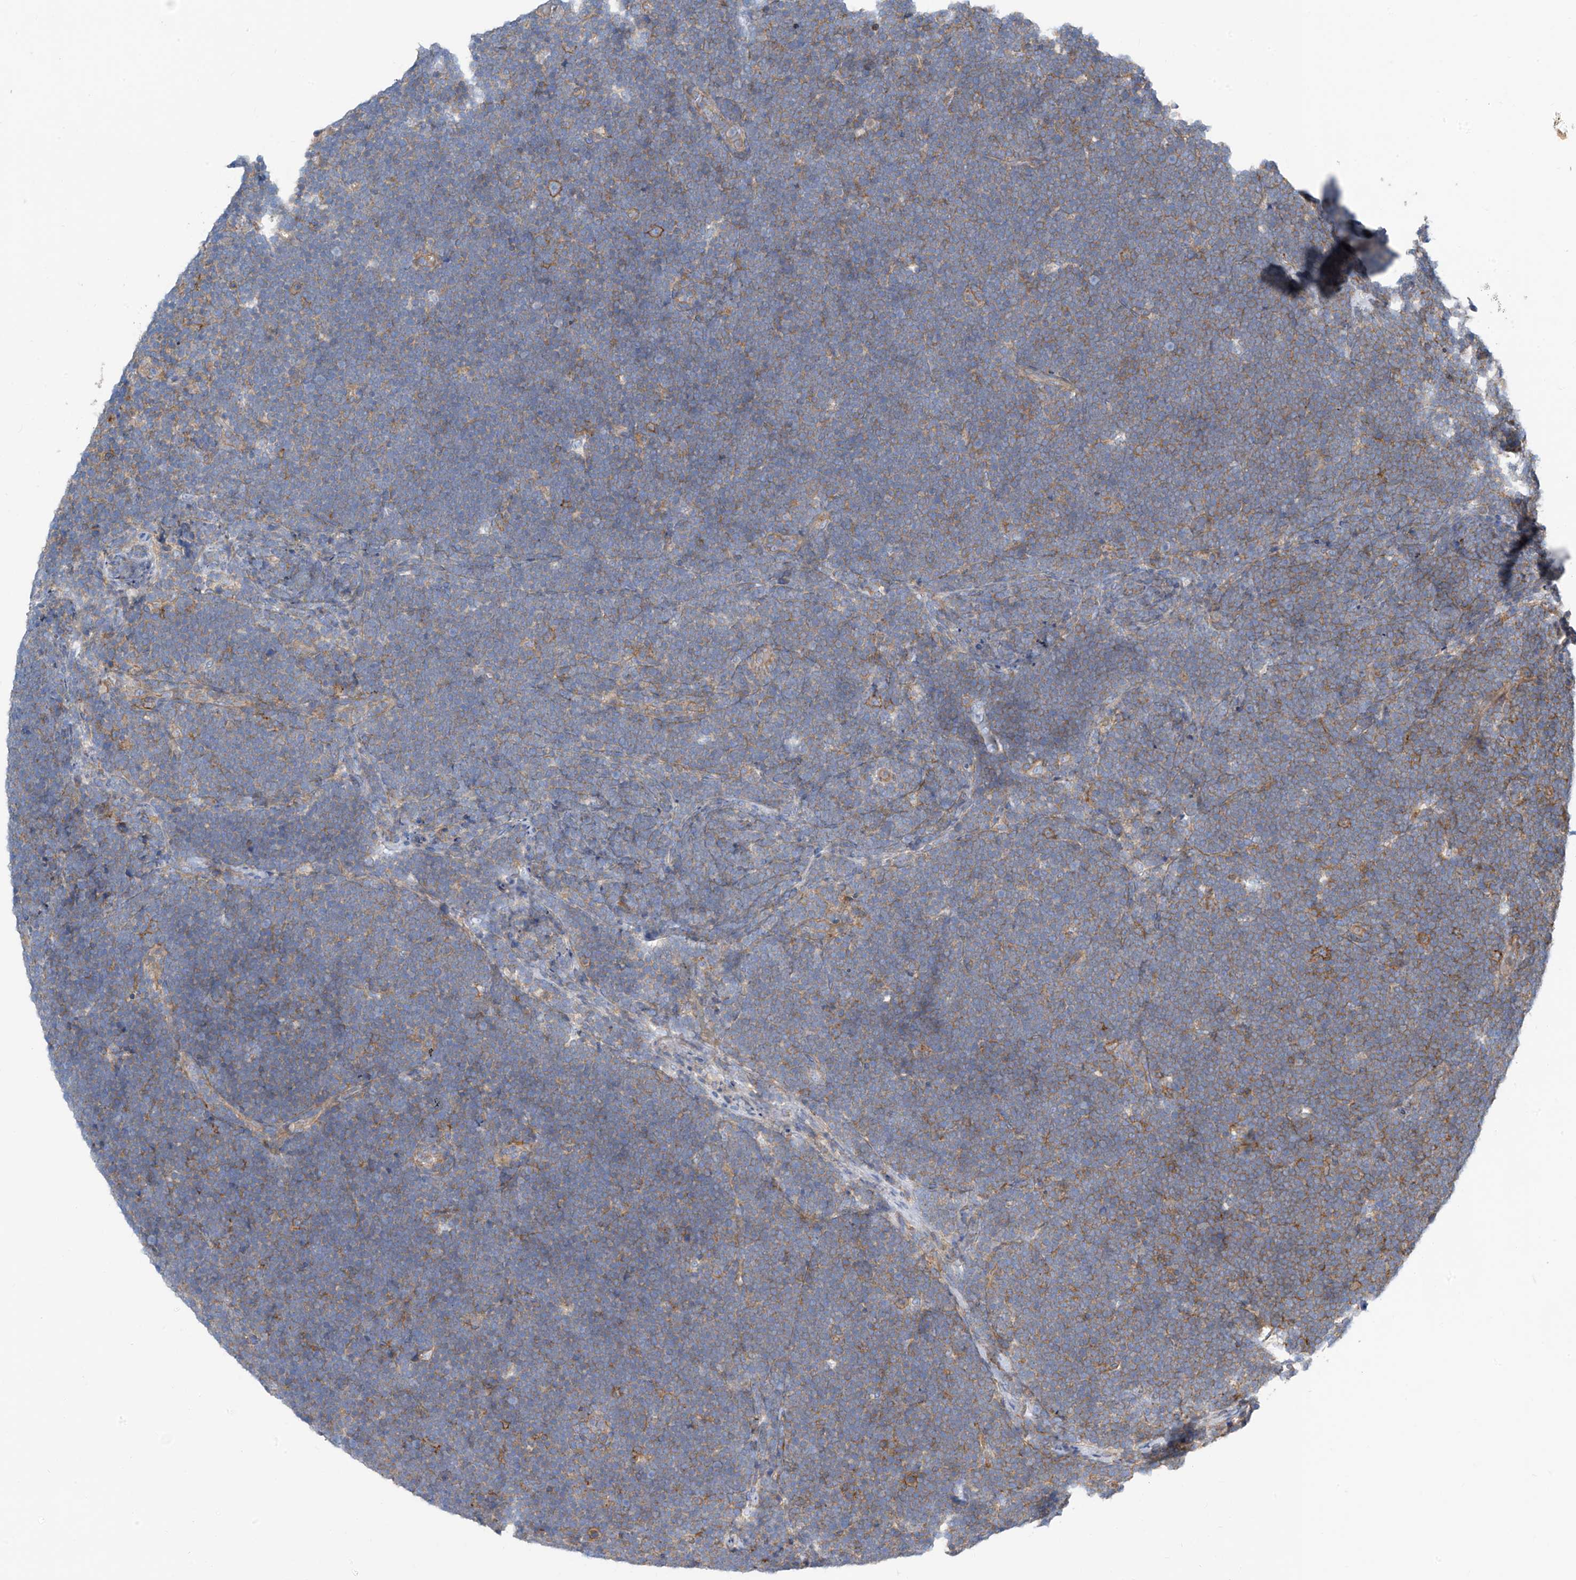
{"staining": {"intensity": "negative", "quantity": "none", "location": "none"}, "tissue": "lymphoma", "cell_type": "Tumor cells", "image_type": "cancer", "snomed": [{"axis": "morphology", "description": "Malignant lymphoma, non-Hodgkin's type, High grade"}, {"axis": "topography", "description": "Lymph node"}], "caption": "An image of human lymphoma is negative for staining in tumor cells. (DAB IHC with hematoxylin counter stain).", "gene": "SLC1A5", "patient": {"sex": "male", "age": 13}}